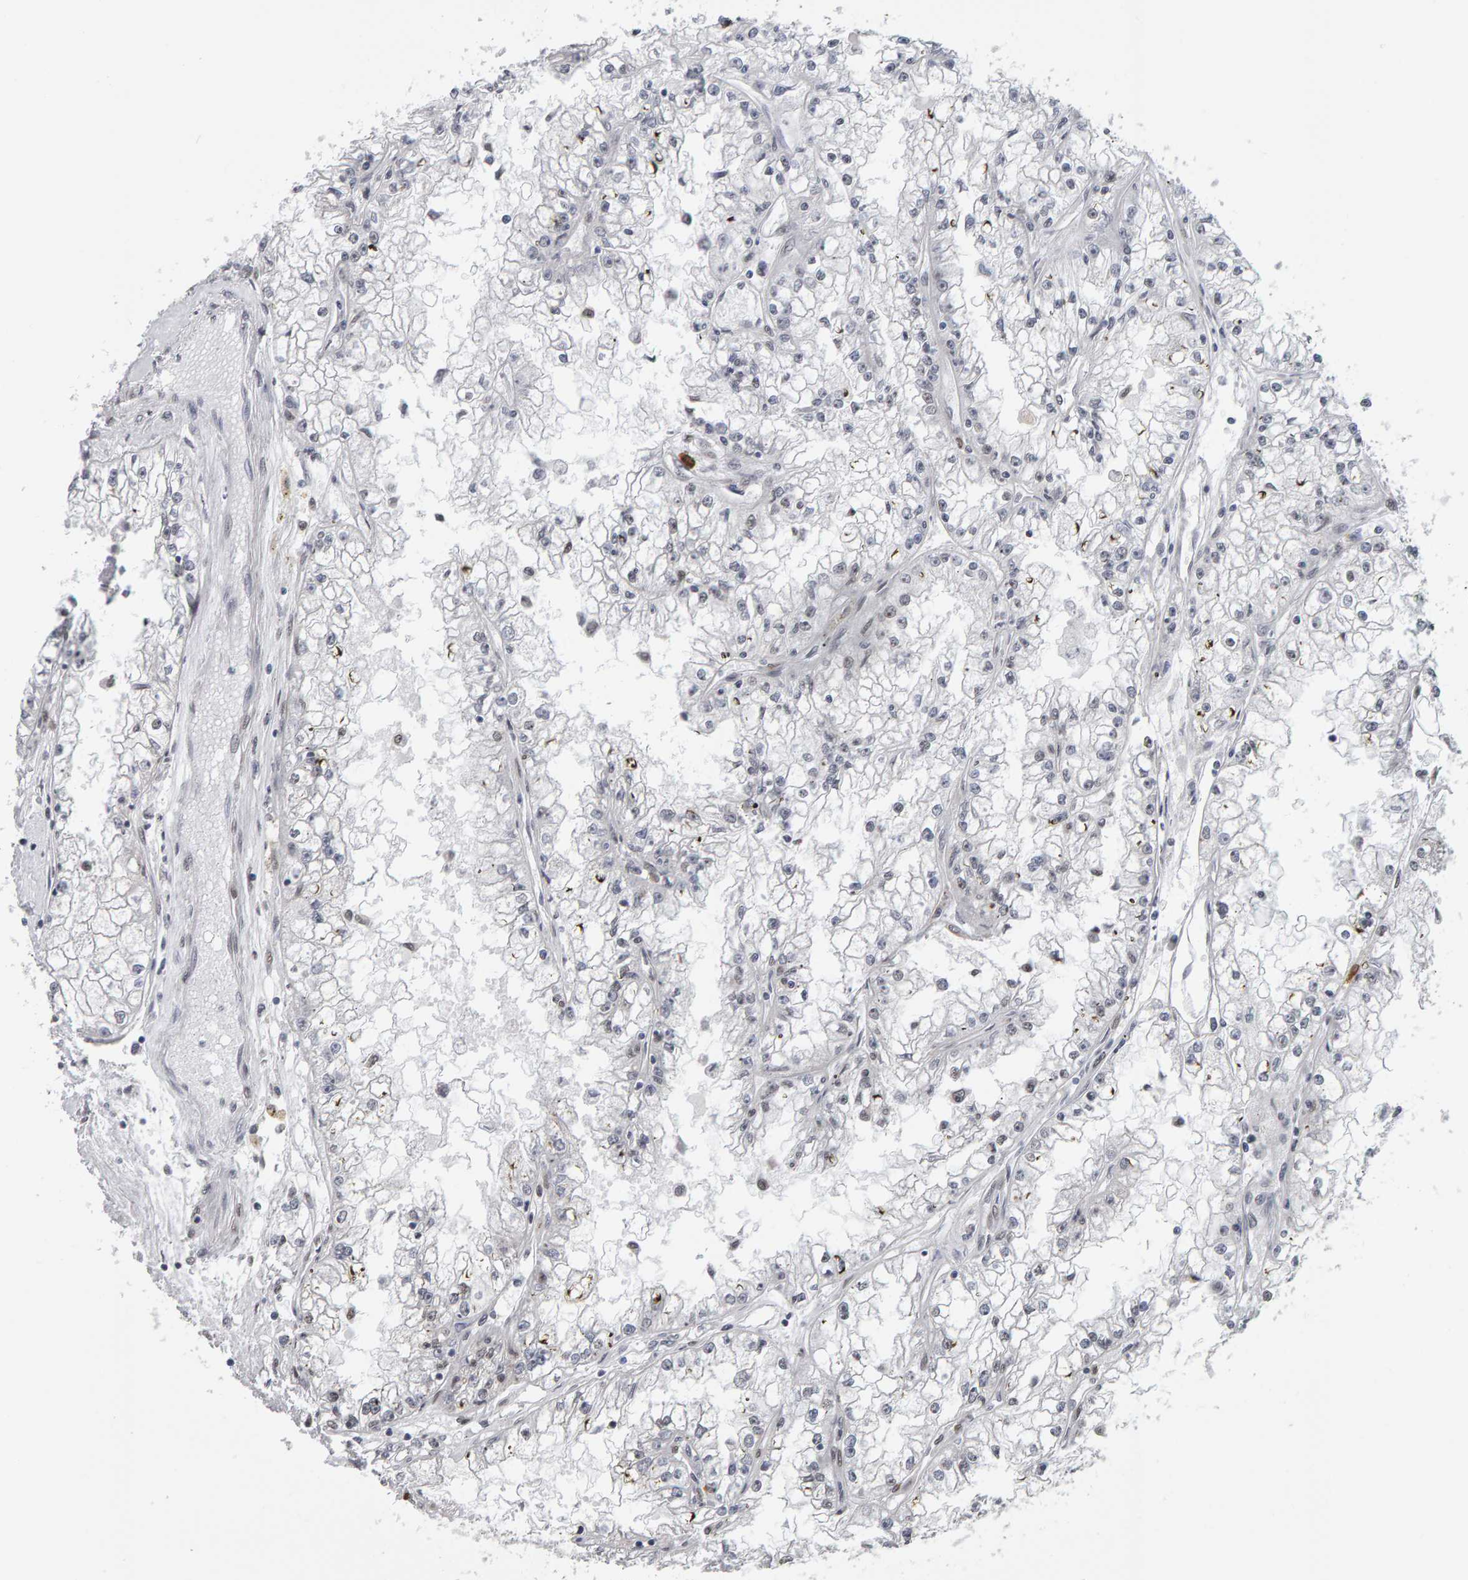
{"staining": {"intensity": "negative", "quantity": "none", "location": "none"}, "tissue": "renal cancer", "cell_type": "Tumor cells", "image_type": "cancer", "snomed": [{"axis": "morphology", "description": "Adenocarcinoma, NOS"}, {"axis": "topography", "description": "Kidney"}], "caption": "A high-resolution micrograph shows immunohistochemistry staining of renal cancer, which shows no significant expression in tumor cells.", "gene": "ATF7IP", "patient": {"sex": "male", "age": 56}}